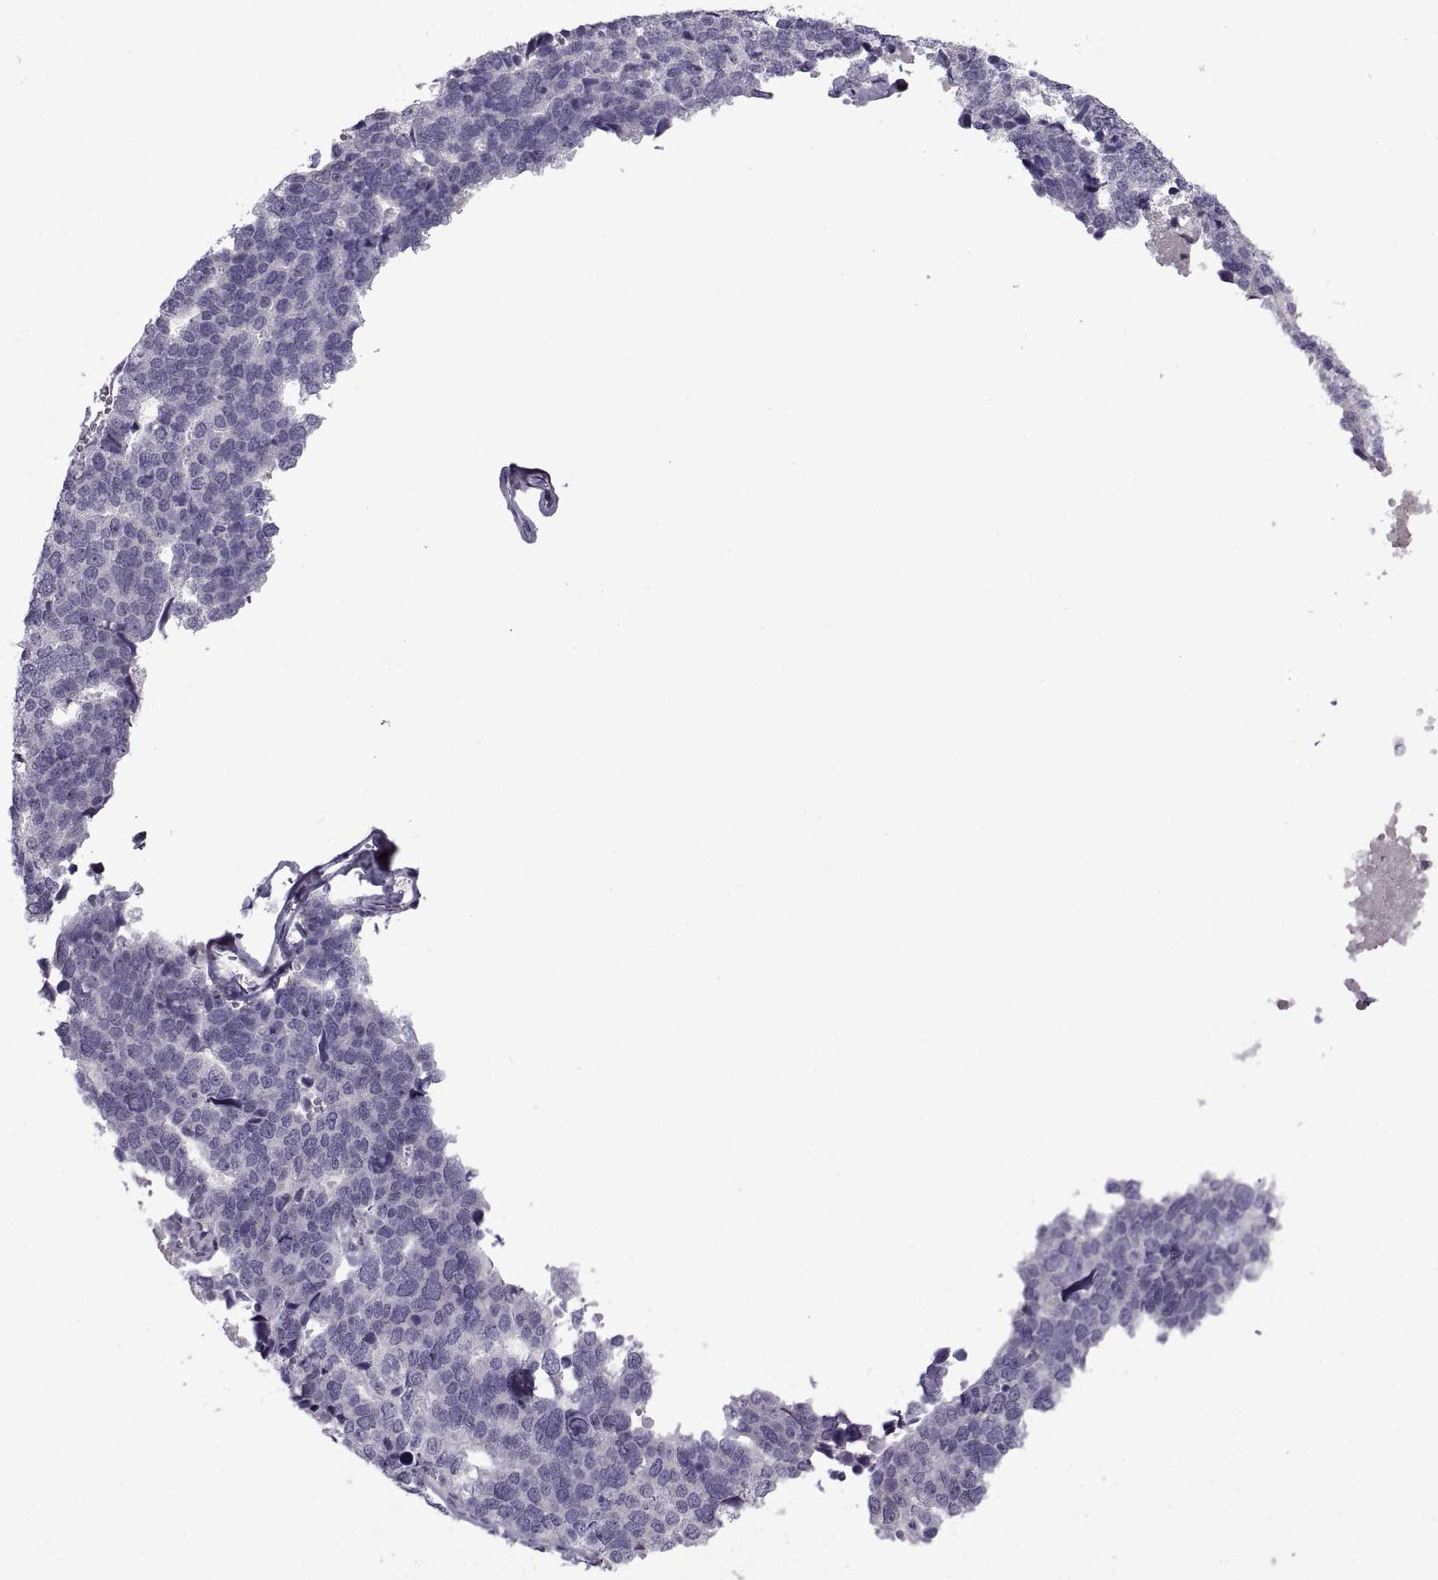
{"staining": {"intensity": "negative", "quantity": "none", "location": "none"}, "tissue": "stomach cancer", "cell_type": "Tumor cells", "image_type": "cancer", "snomed": [{"axis": "morphology", "description": "Adenocarcinoma, NOS"}, {"axis": "topography", "description": "Stomach"}], "caption": "IHC photomicrograph of neoplastic tissue: human stomach cancer (adenocarcinoma) stained with DAB (3,3'-diaminobenzidine) demonstrates no significant protein staining in tumor cells. The staining was performed using DAB (3,3'-diaminobenzidine) to visualize the protein expression in brown, while the nuclei were stained in blue with hematoxylin (Magnification: 20x).", "gene": "BSPH1", "patient": {"sex": "male", "age": 69}}